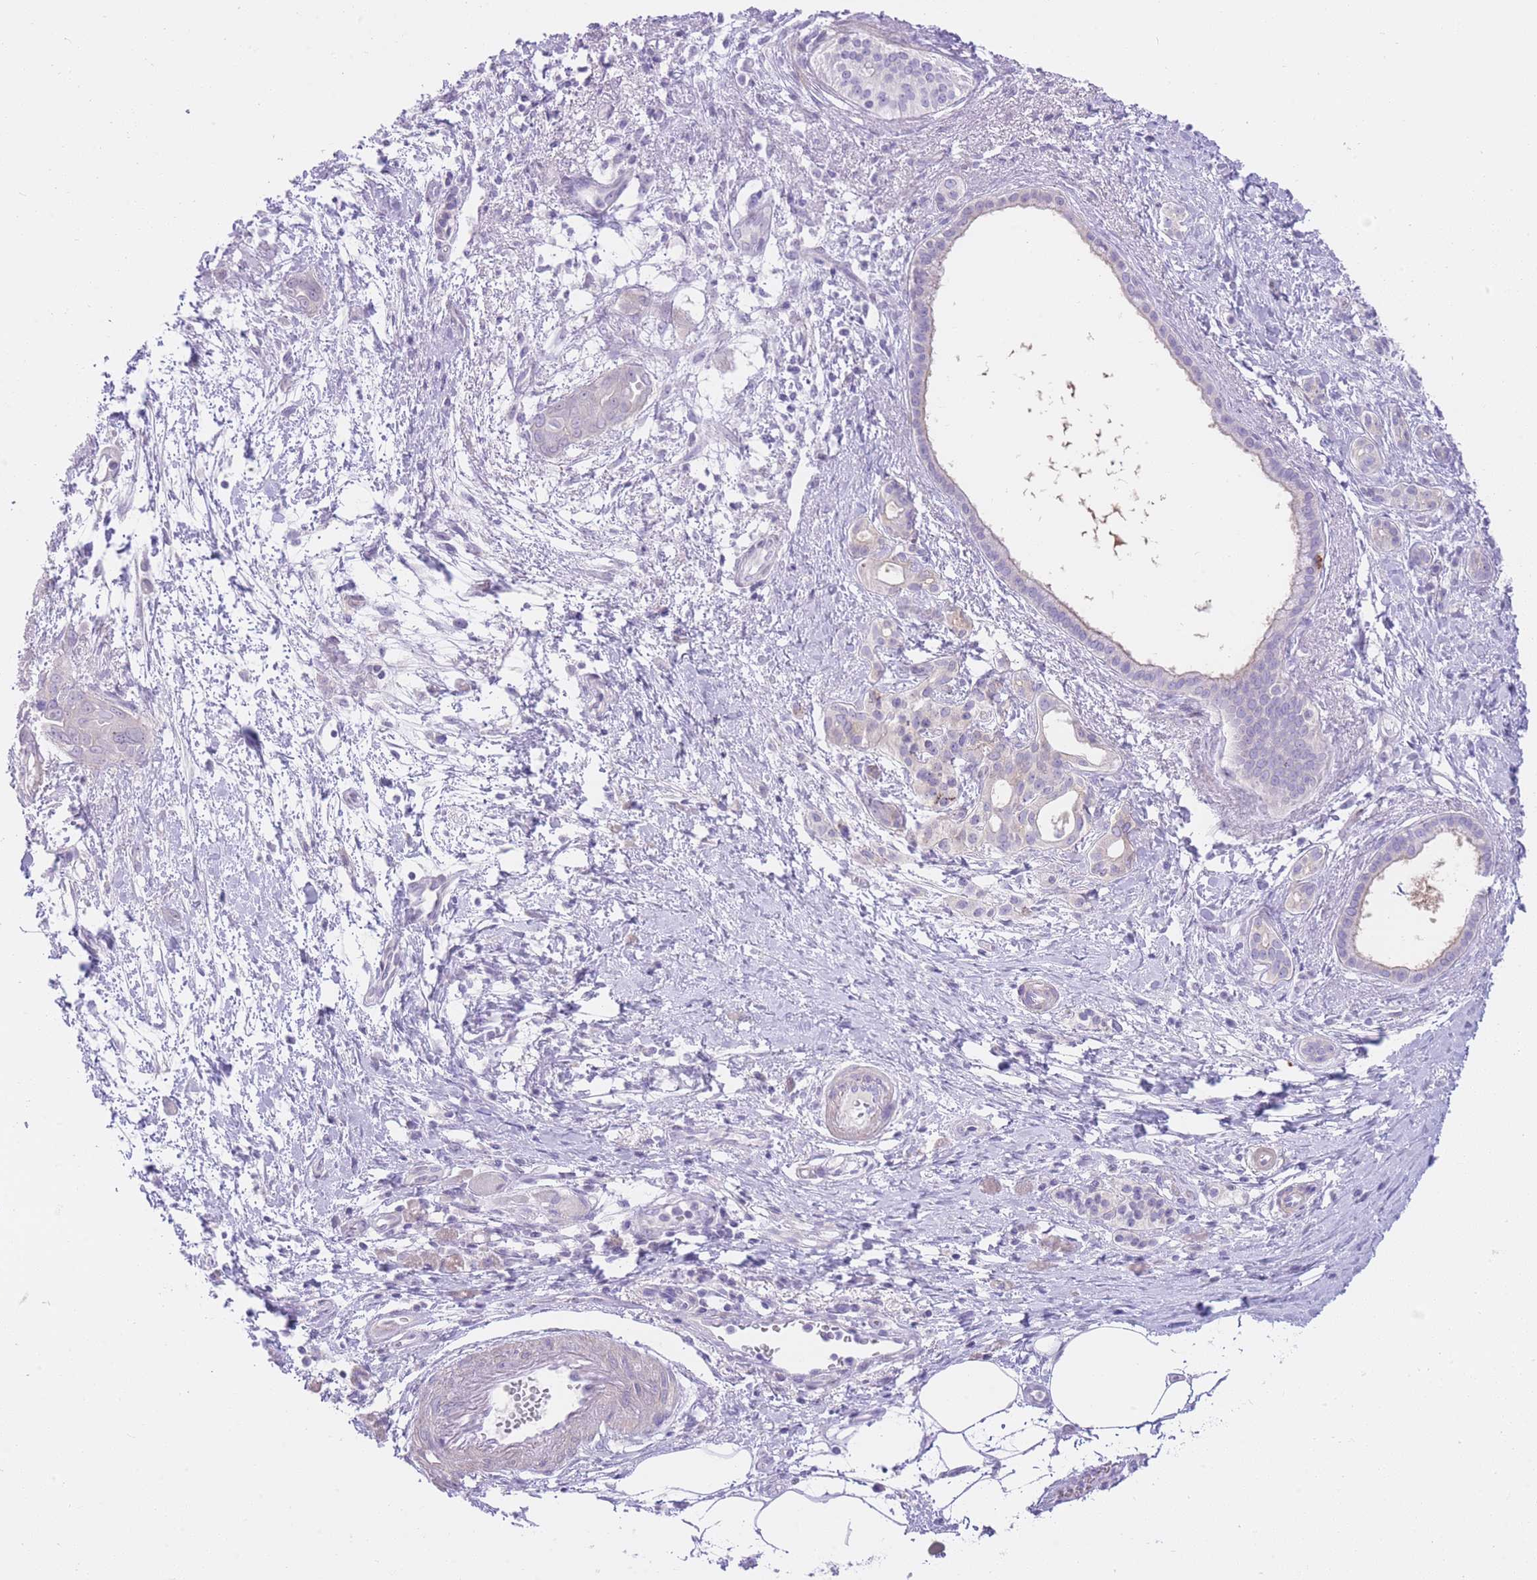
{"staining": {"intensity": "negative", "quantity": "none", "location": "none"}, "tissue": "pancreatic cancer", "cell_type": "Tumor cells", "image_type": "cancer", "snomed": [{"axis": "morphology", "description": "Adenocarcinoma, NOS"}, {"axis": "topography", "description": "Pancreas"}], "caption": "Immunohistochemistry (IHC) of pancreatic cancer exhibits no staining in tumor cells. (DAB (3,3'-diaminobenzidine) immunohistochemistry visualized using brightfield microscopy, high magnification).", "gene": "OR11H12", "patient": {"sex": "male", "age": 71}}